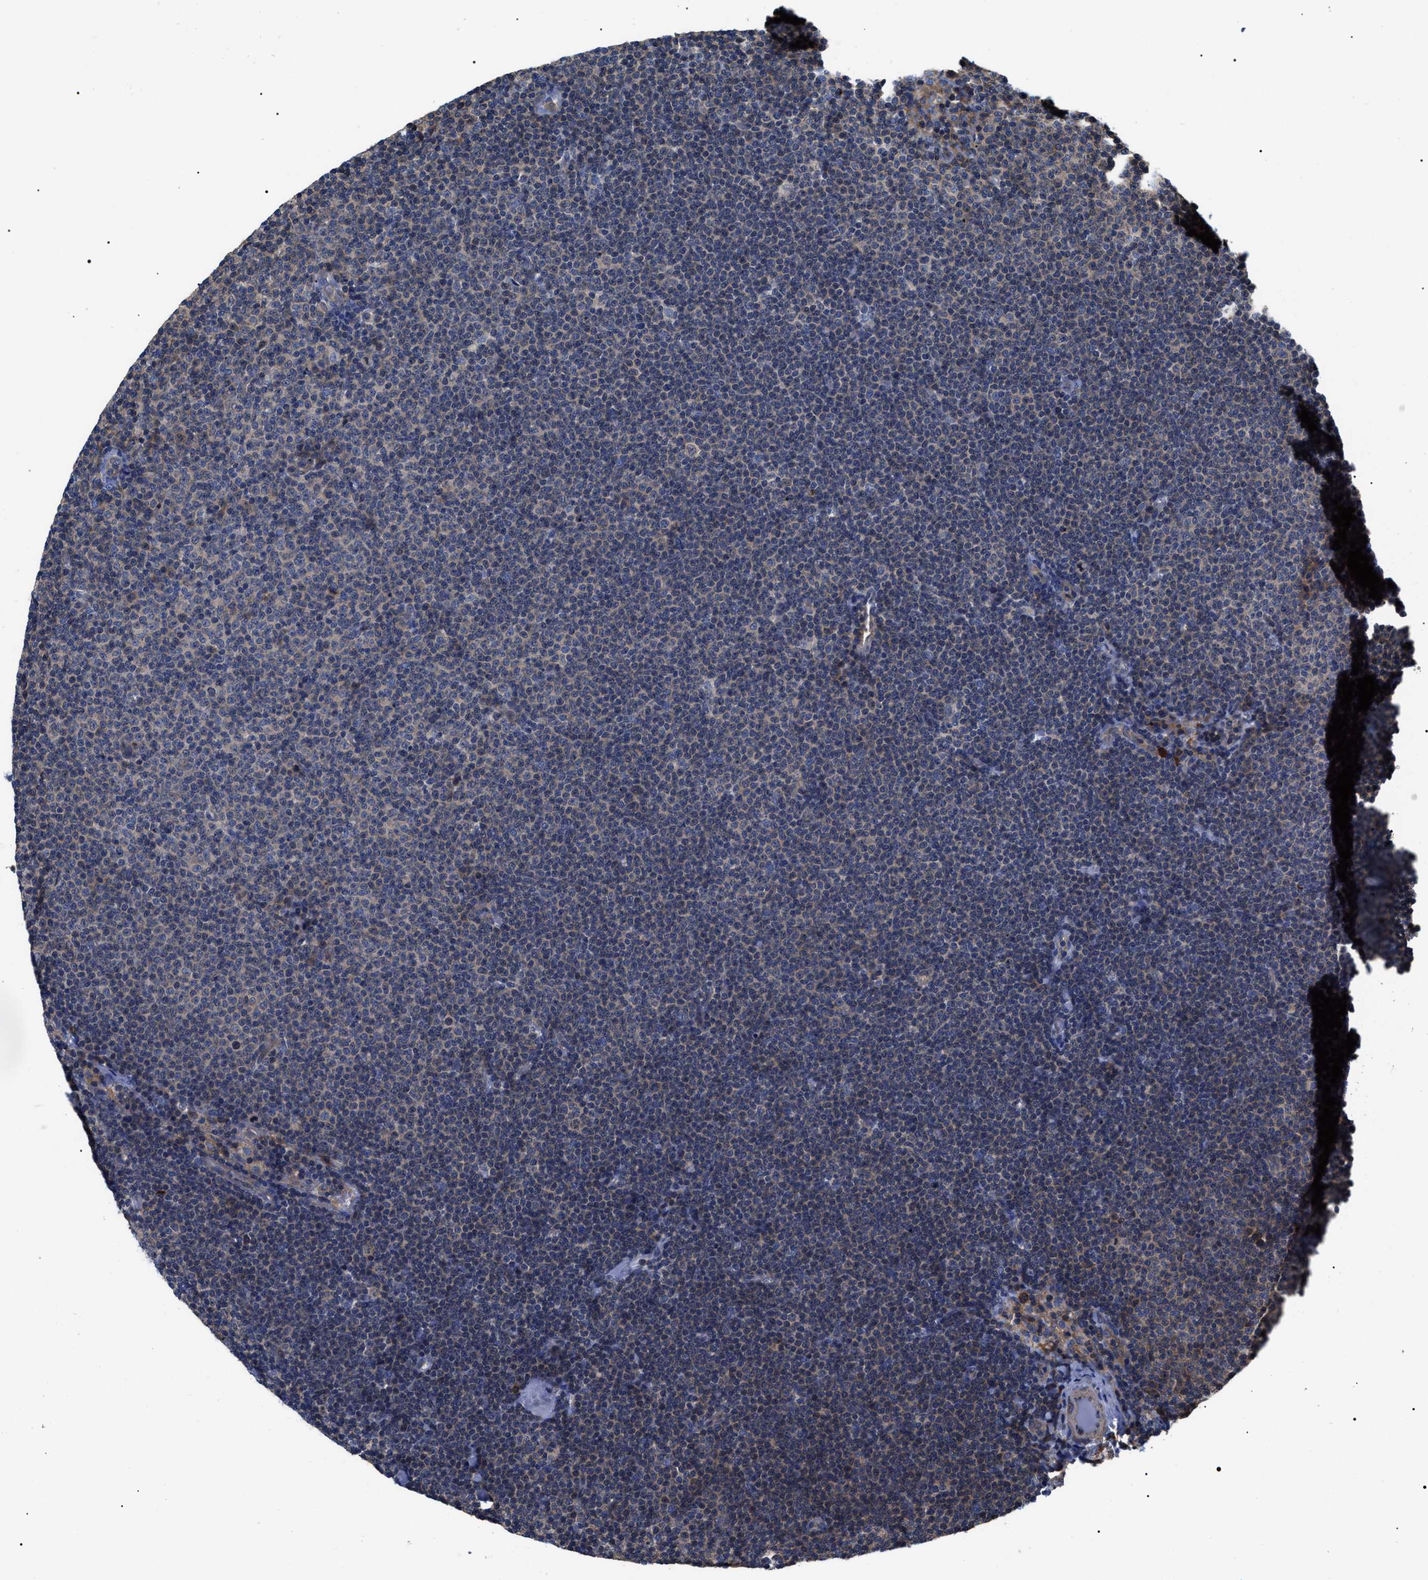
{"staining": {"intensity": "negative", "quantity": "none", "location": "none"}, "tissue": "lymphoma", "cell_type": "Tumor cells", "image_type": "cancer", "snomed": [{"axis": "morphology", "description": "Malignant lymphoma, non-Hodgkin's type, Low grade"}, {"axis": "topography", "description": "Lymph node"}], "caption": "Tumor cells show no significant staining in low-grade malignant lymphoma, non-Hodgkin's type.", "gene": "MIS18A", "patient": {"sex": "female", "age": 53}}